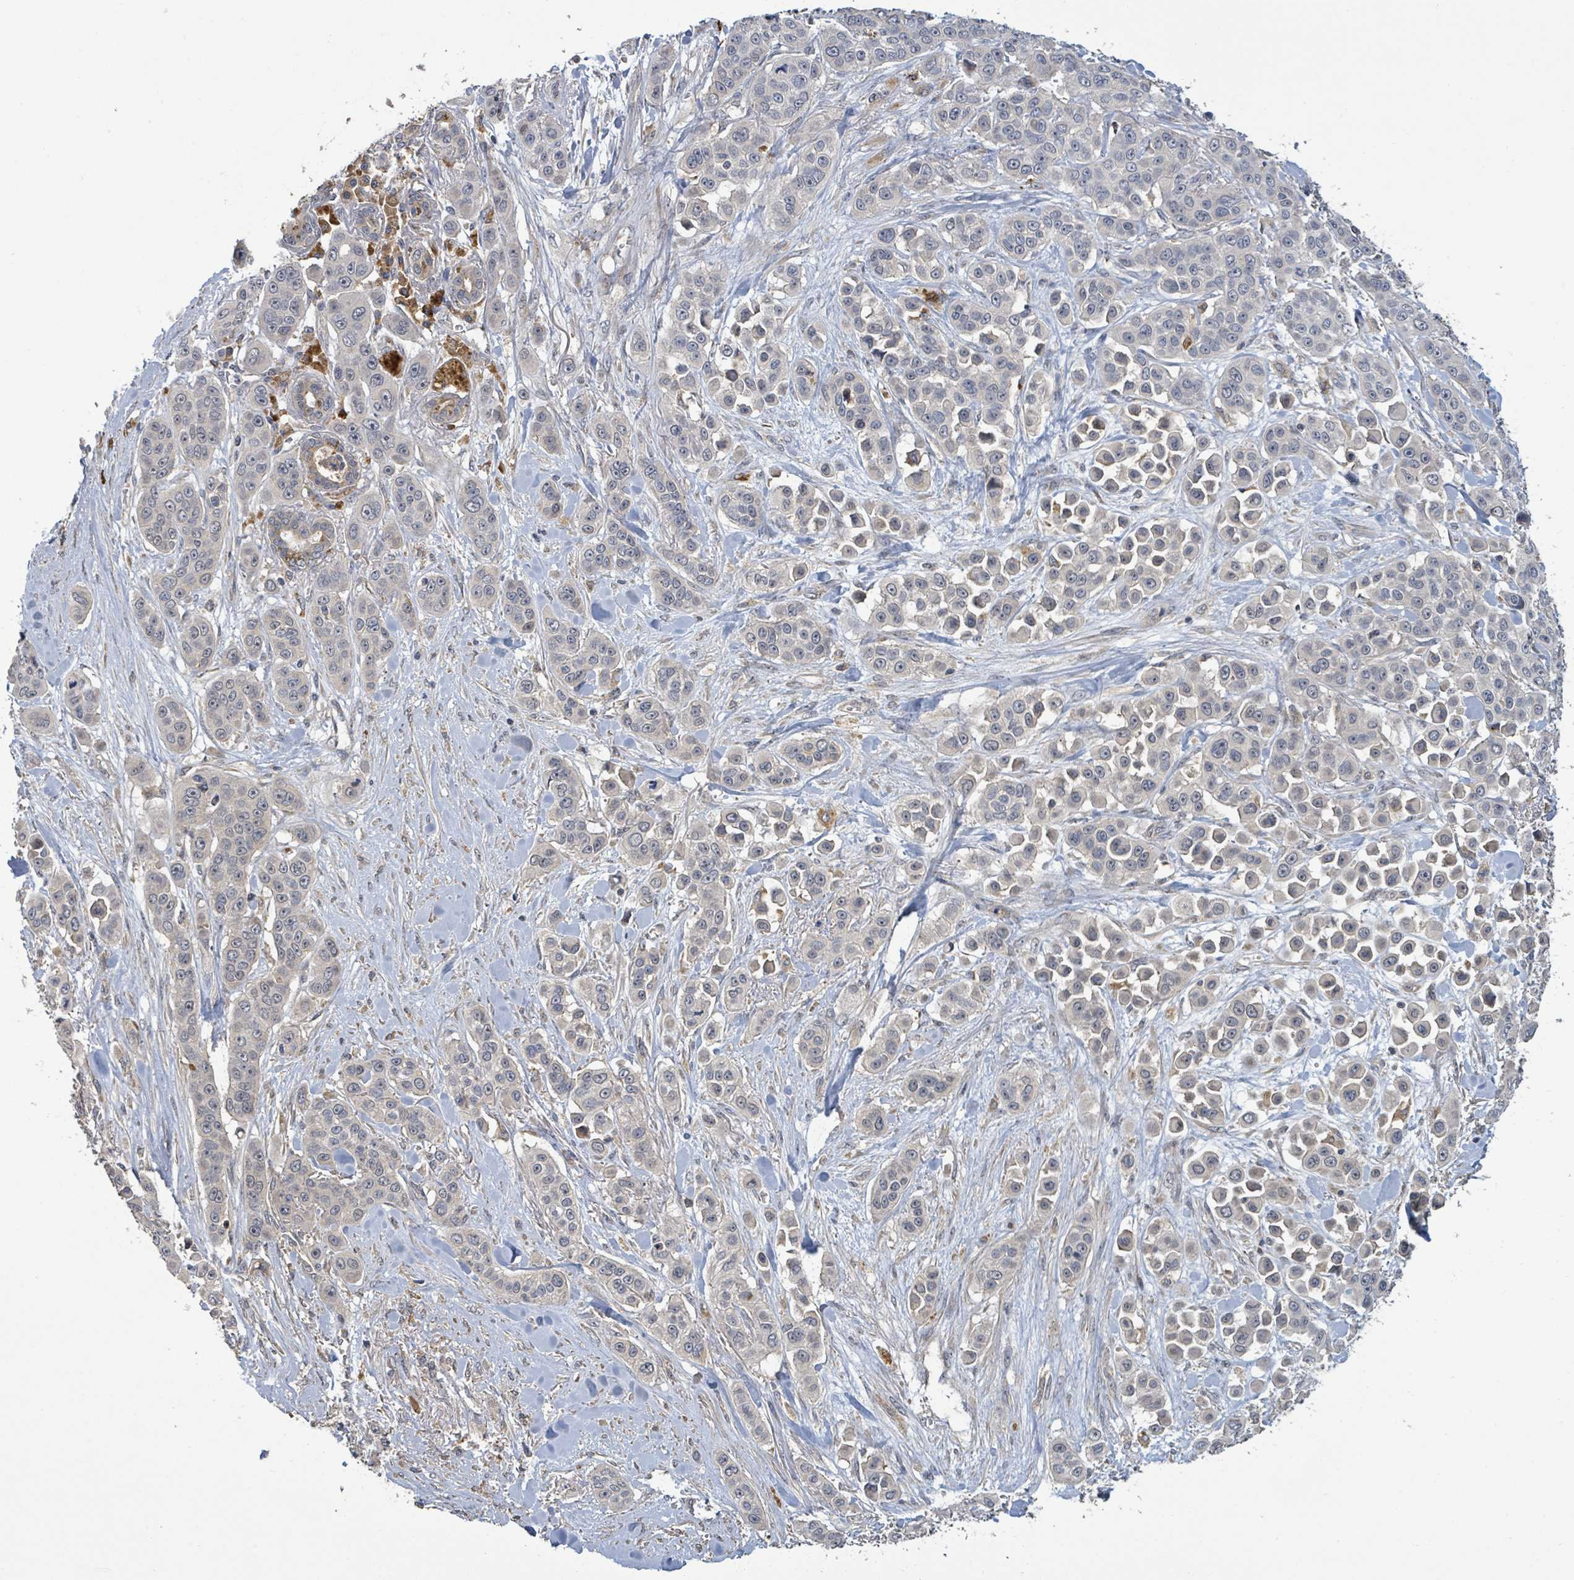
{"staining": {"intensity": "weak", "quantity": "<25%", "location": "cytoplasmic/membranous"}, "tissue": "skin cancer", "cell_type": "Tumor cells", "image_type": "cancer", "snomed": [{"axis": "morphology", "description": "Squamous cell carcinoma, NOS"}, {"axis": "topography", "description": "Skin"}], "caption": "High power microscopy micrograph of an immunohistochemistry (IHC) photomicrograph of skin squamous cell carcinoma, revealing no significant staining in tumor cells.", "gene": "STARD4", "patient": {"sex": "male", "age": 67}}